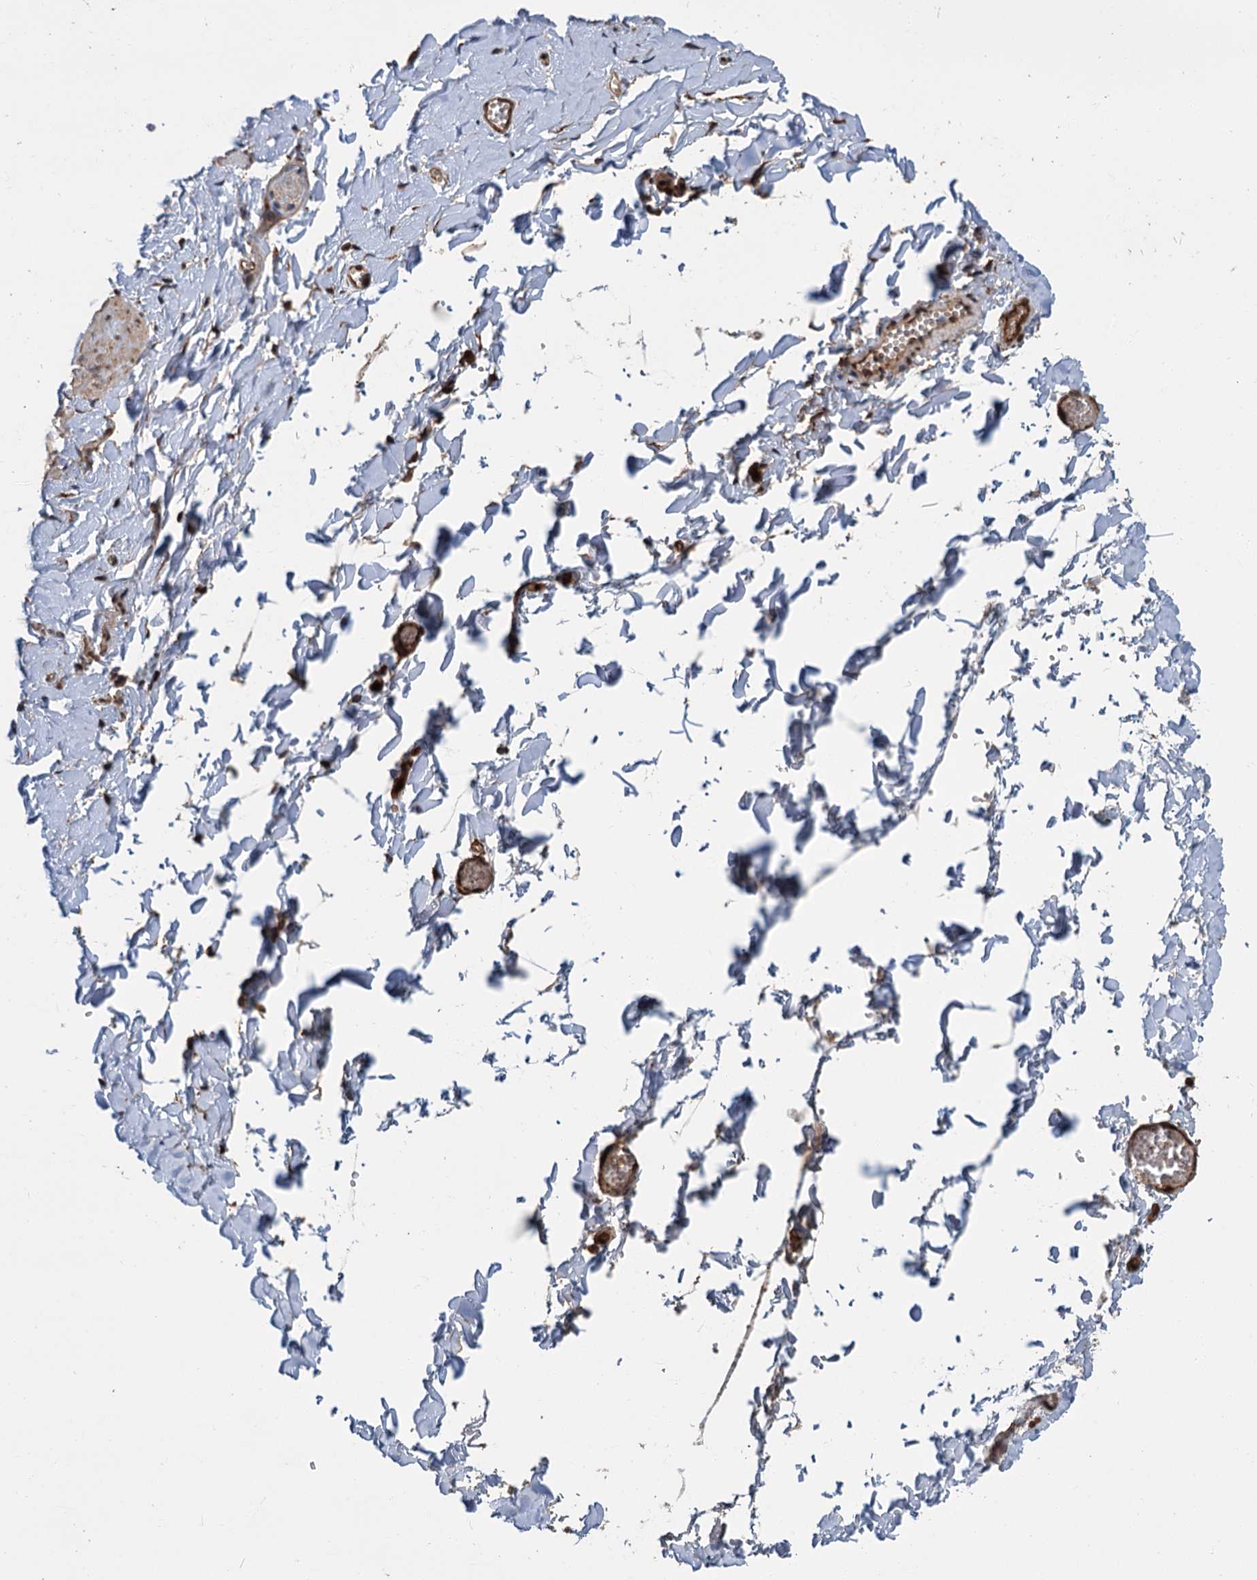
{"staining": {"intensity": "moderate", "quantity": ">75%", "location": "cytoplasmic/membranous"}, "tissue": "adipose tissue", "cell_type": "Adipocytes", "image_type": "normal", "snomed": [{"axis": "morphology", "description": "Normal tissue, NOS"}, {"axis": "topography", "description": "Gallbladder"}, {"axis": "topography", "description": "Peripheral nerve tissue"}], "caption": "Moderate cytoplasmic/membranous positivity for a protein is appreciated in about >75% of adipocytes of normal adipose tissue using immunohistochemistry (IHC).", "gene": "KANSL2", "patient": {"sex": "male", "age": 38}}